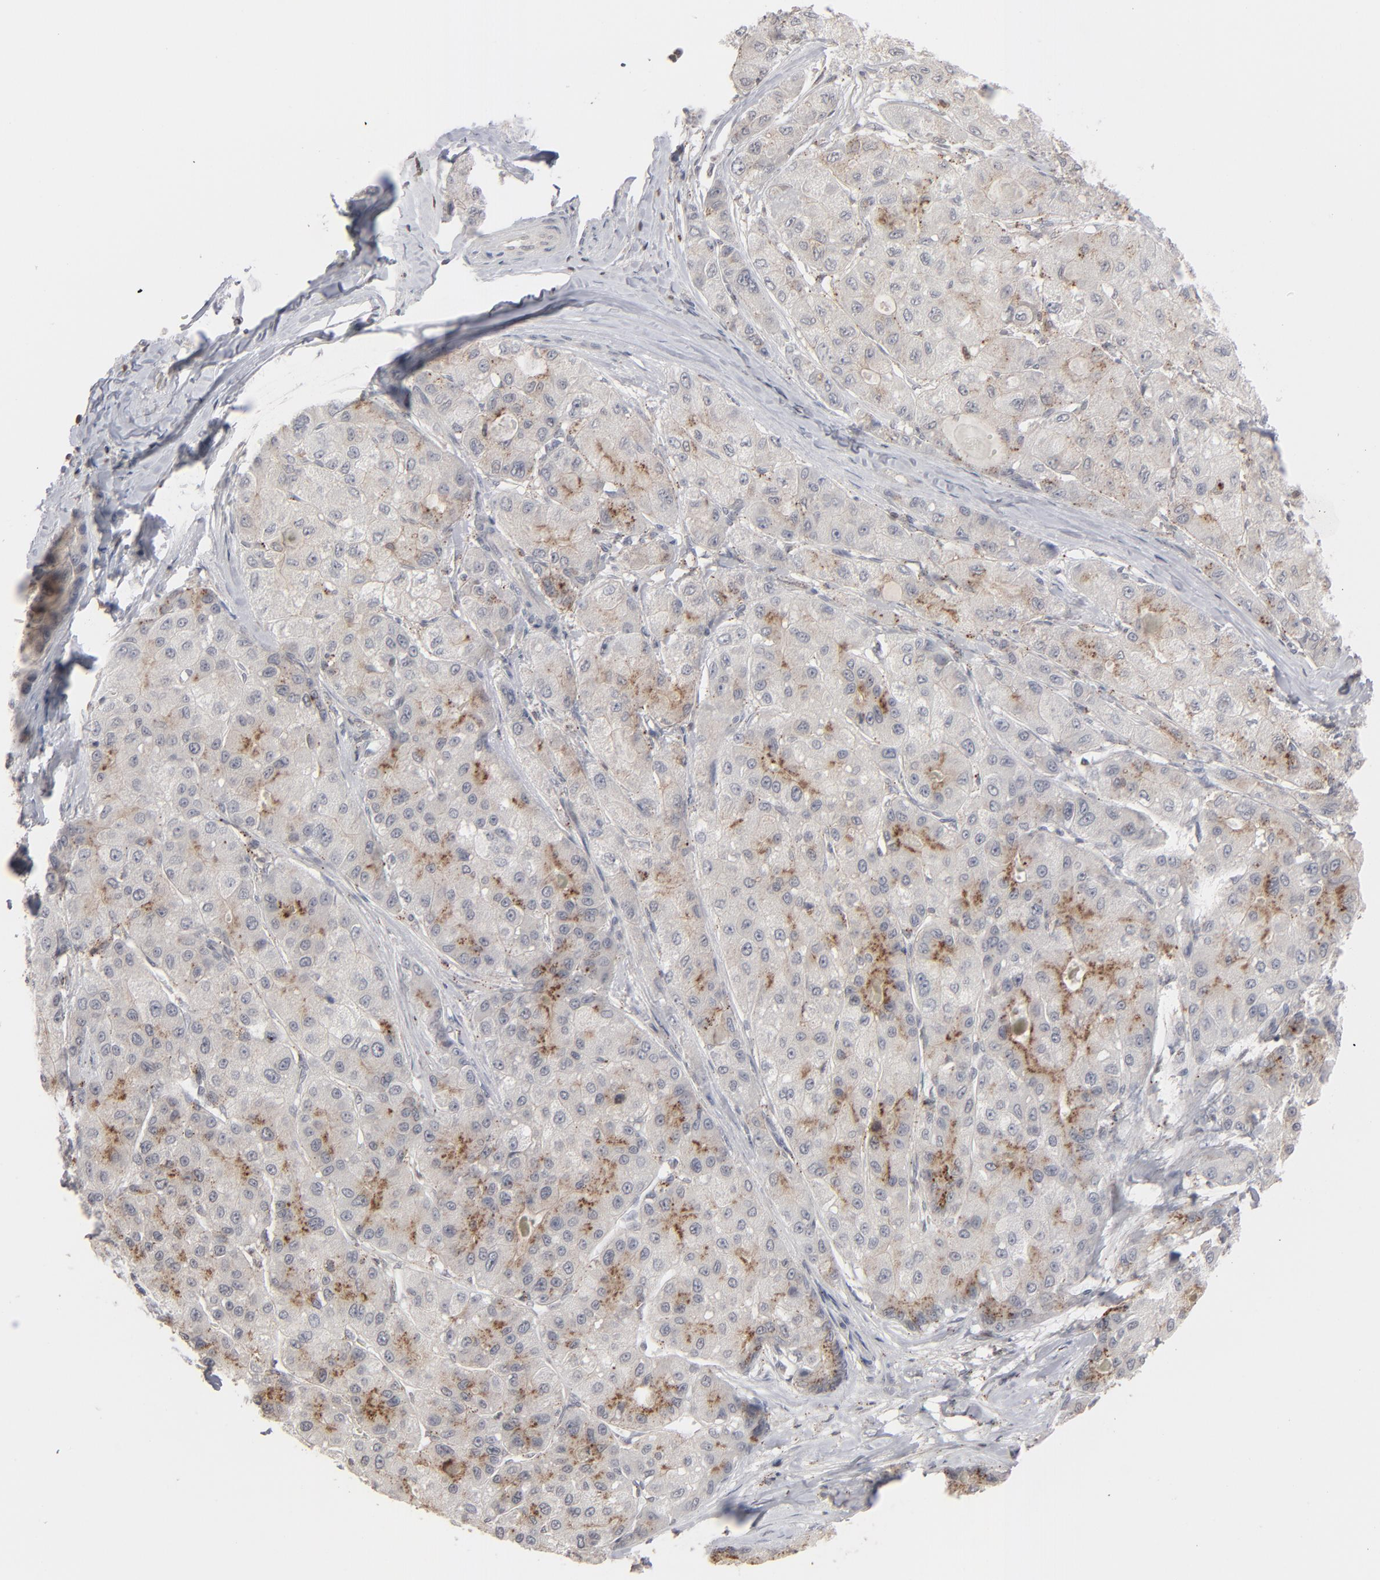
{"staining": {"intensity": "moderate", "quantity": "<25%", "location": "cytoplasmic/membranous"}, "tissue": "liver cancer", "cell_type": "Tumor cells", "image_type": "cancer", "snomed": [{"axis": "morphology", "description": "Carcinoma, Hepatocellular, NOS"}, {"axis": "topography", "description": "Liver"}], "caption": "Brown immunohistochemical staining in liver cancer (hepatocellular carcinoma) displays moderate cytoplasmic/membranous expression in approximately <25% of tumor cells.", "gene": "STAT4", "patient": {"sex": "male", "age": 80}}